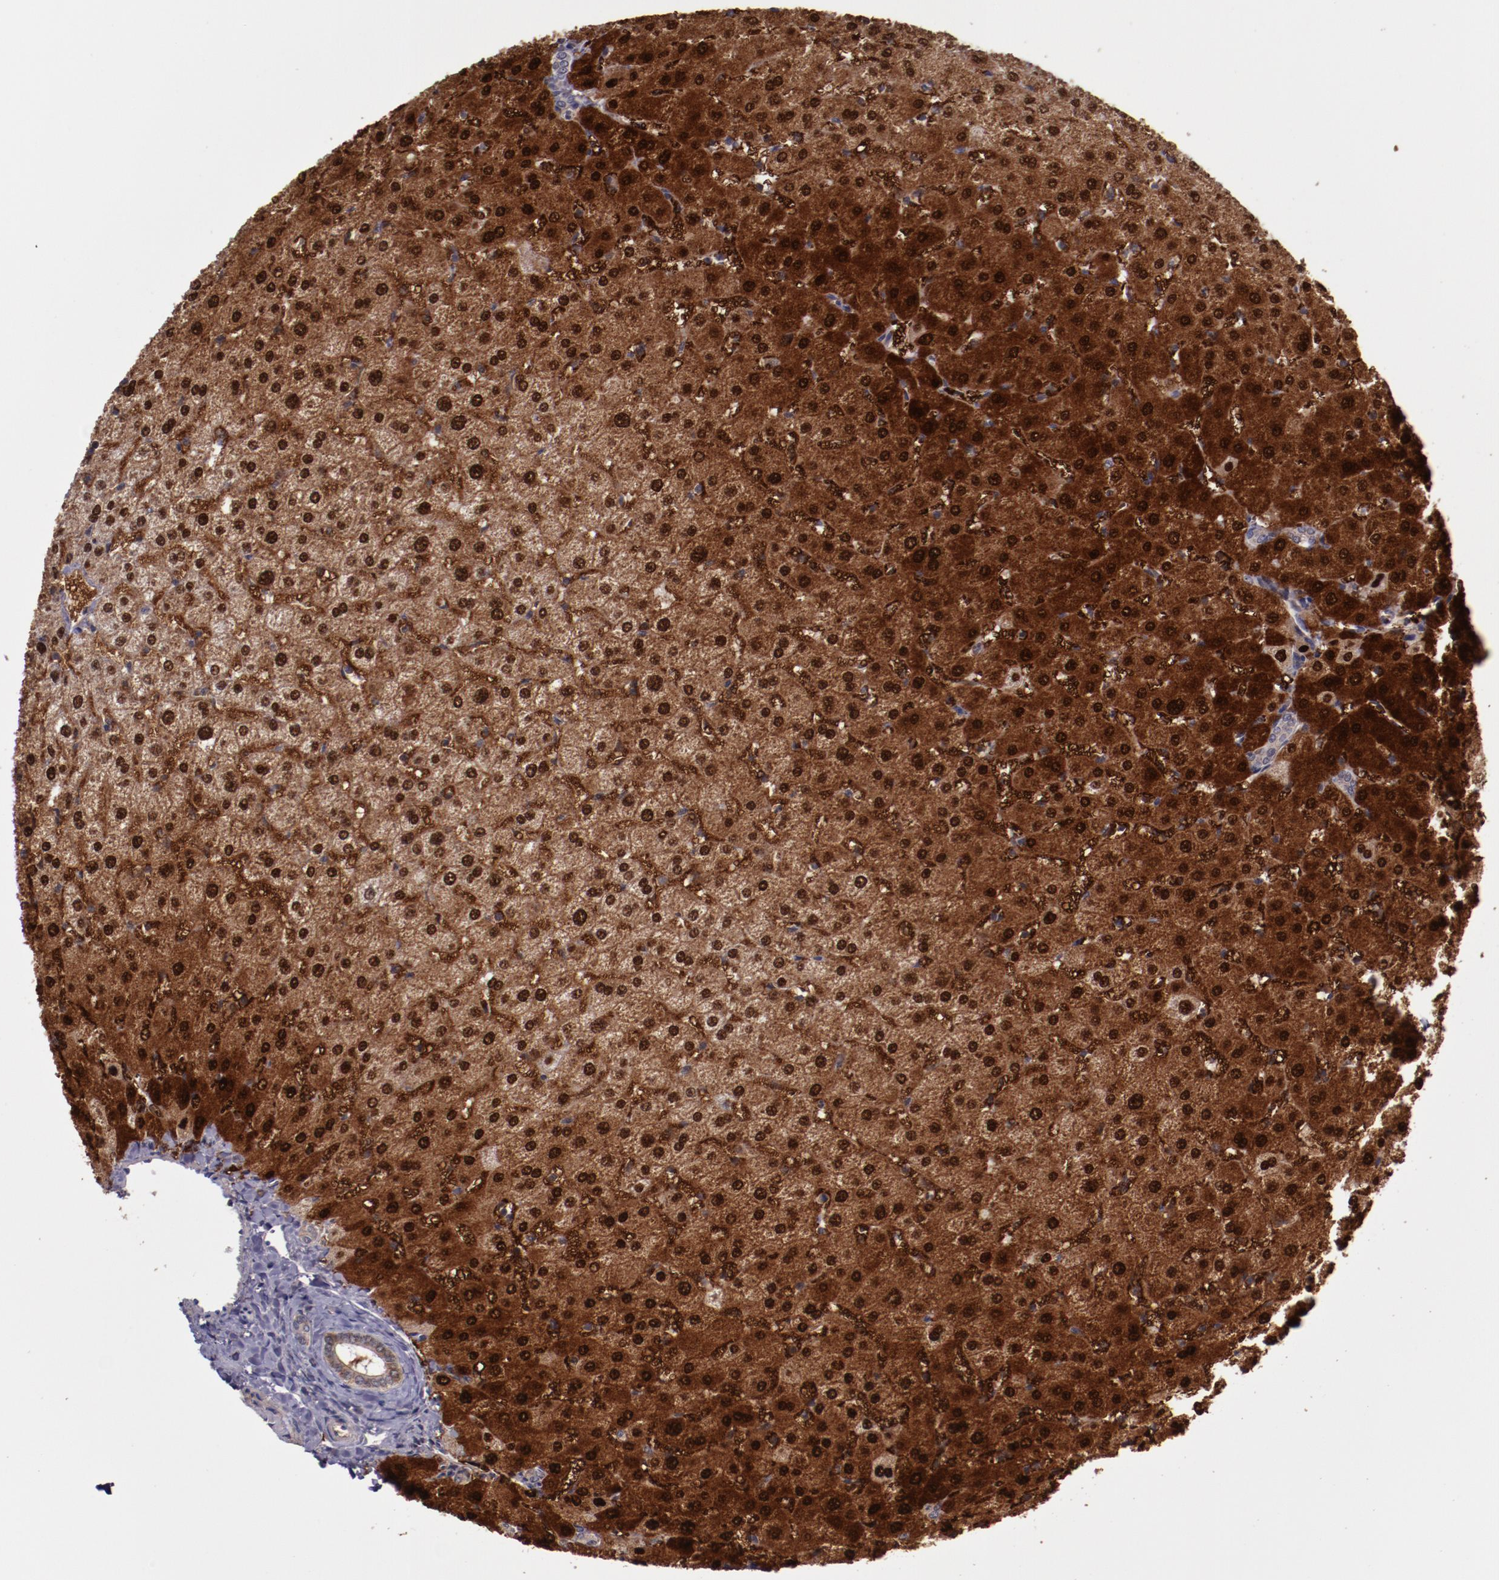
{"staining": {"intensity": "weak", "quantity": ">75%", "location": "cytoplasmic/membranous"}, "tissue": "liver", "cell_type": "Cholangiocytes", "image_type": "normal", "snomed": [{"axis": "morphology", "description": "Normal tissue, NOS"}, {"axis": "morphology", "description": "Fibrosis, NOS"}, {"axis": "topography", "description": "Liver"}], "caption": "The histopathology image demonstrates a brown stain indicating the presence of a protein in the cytoplasmic/membranous of cholangiocytes in liver.", "gene": "FTSJ1", "patient": {"sex": "female", "age": 29}}